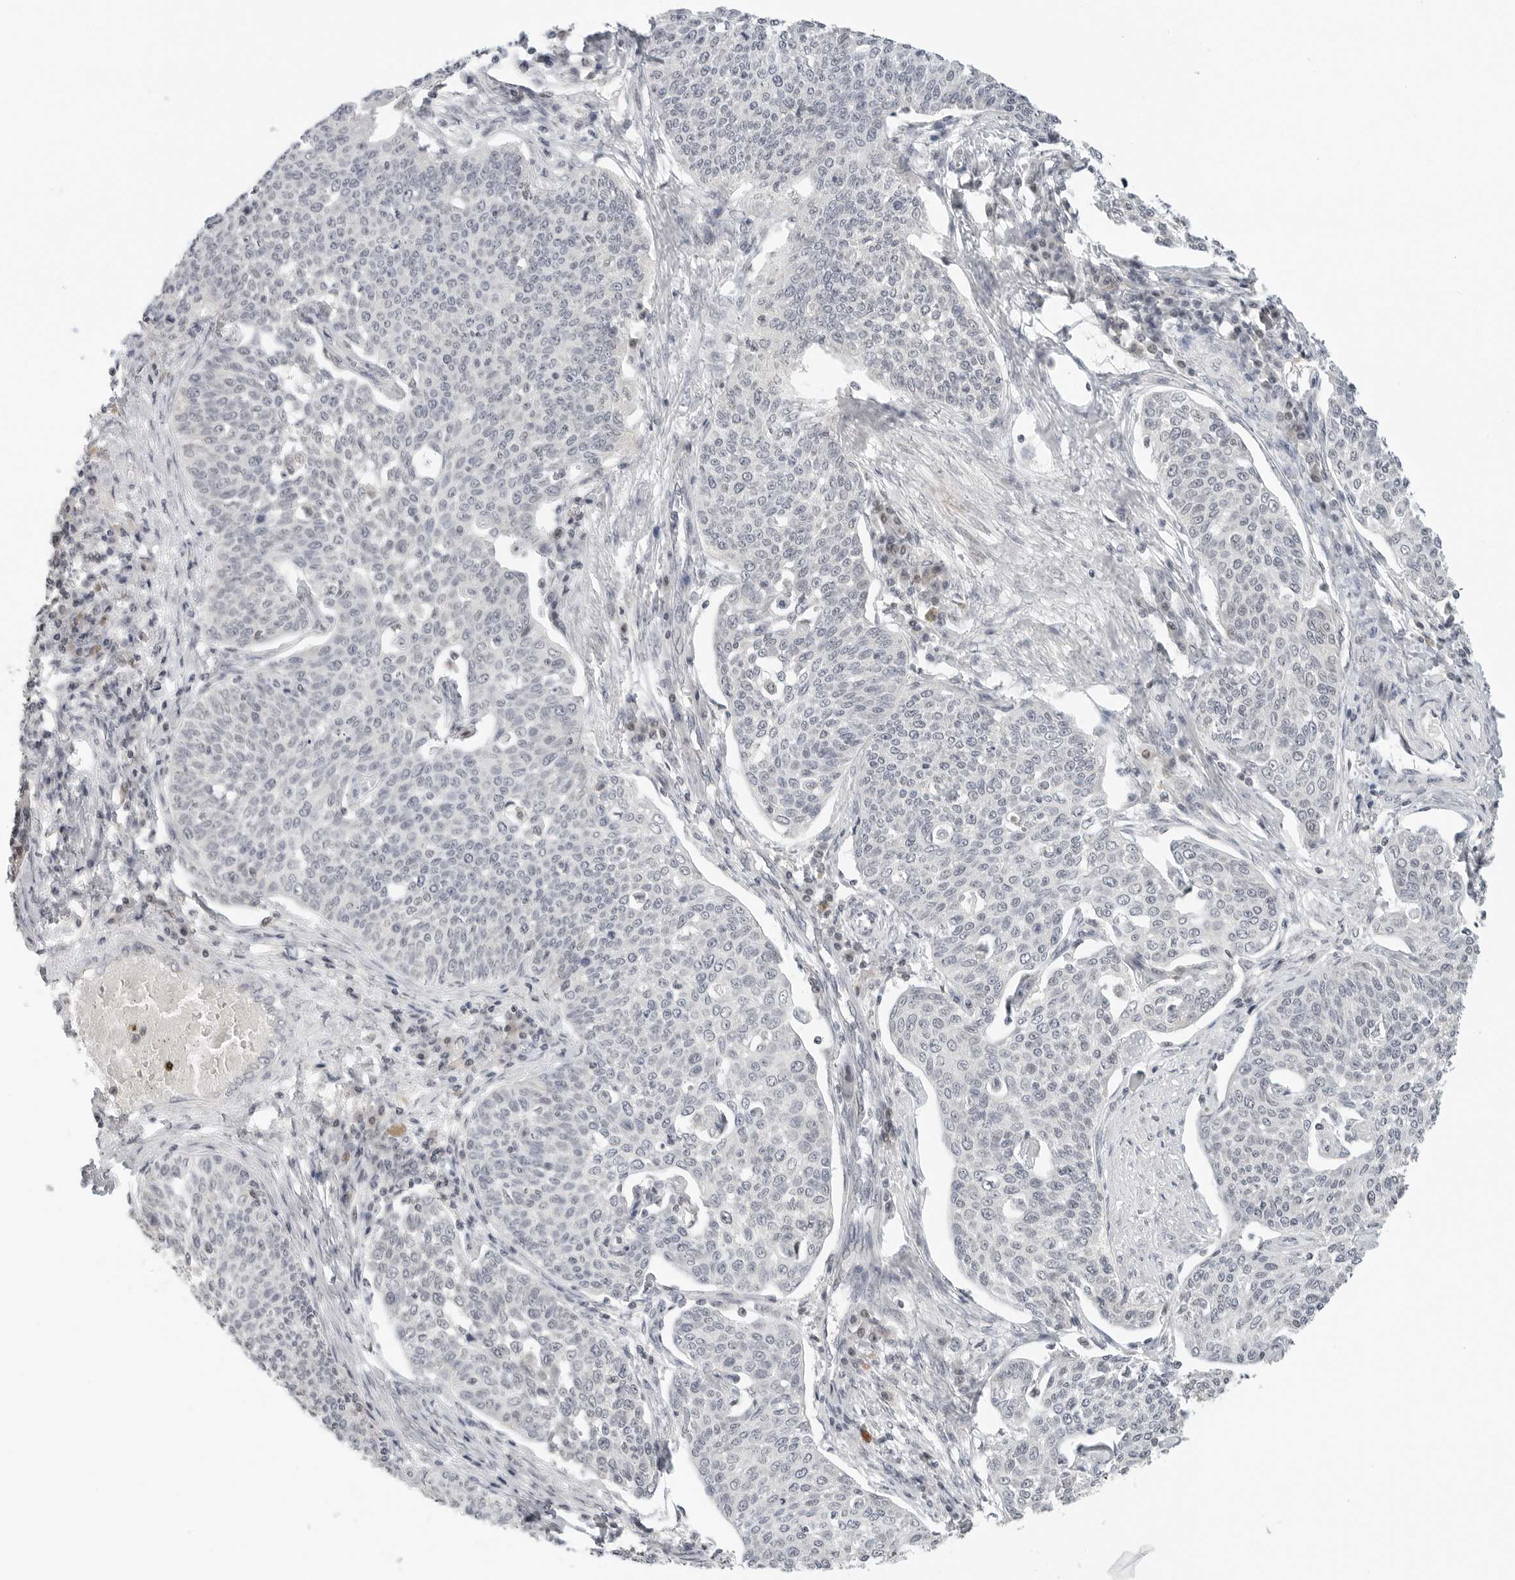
{"staining": {"intensity": "negative", "quantity": "none", "location": "none"}, "tissue": "cervical cancer", "cell_type": "Tumor cells", "image_type": "cancer", "snomed": [{"axis": "morphology", "description": "Squamous cell carcinoma, NOS"}, {"axis": "topography", "description": "Cervix"}], "caption": "Cervical cancer (squamous cell carcinoma) was stained to show a protein in brown. There is no significant positivity in tumor cells. (Brightfield microscopy of DAB immunohistochemistry at high magnification).", "gene": "TSEN2", "patient": {"sex": "female", "age": 34}}